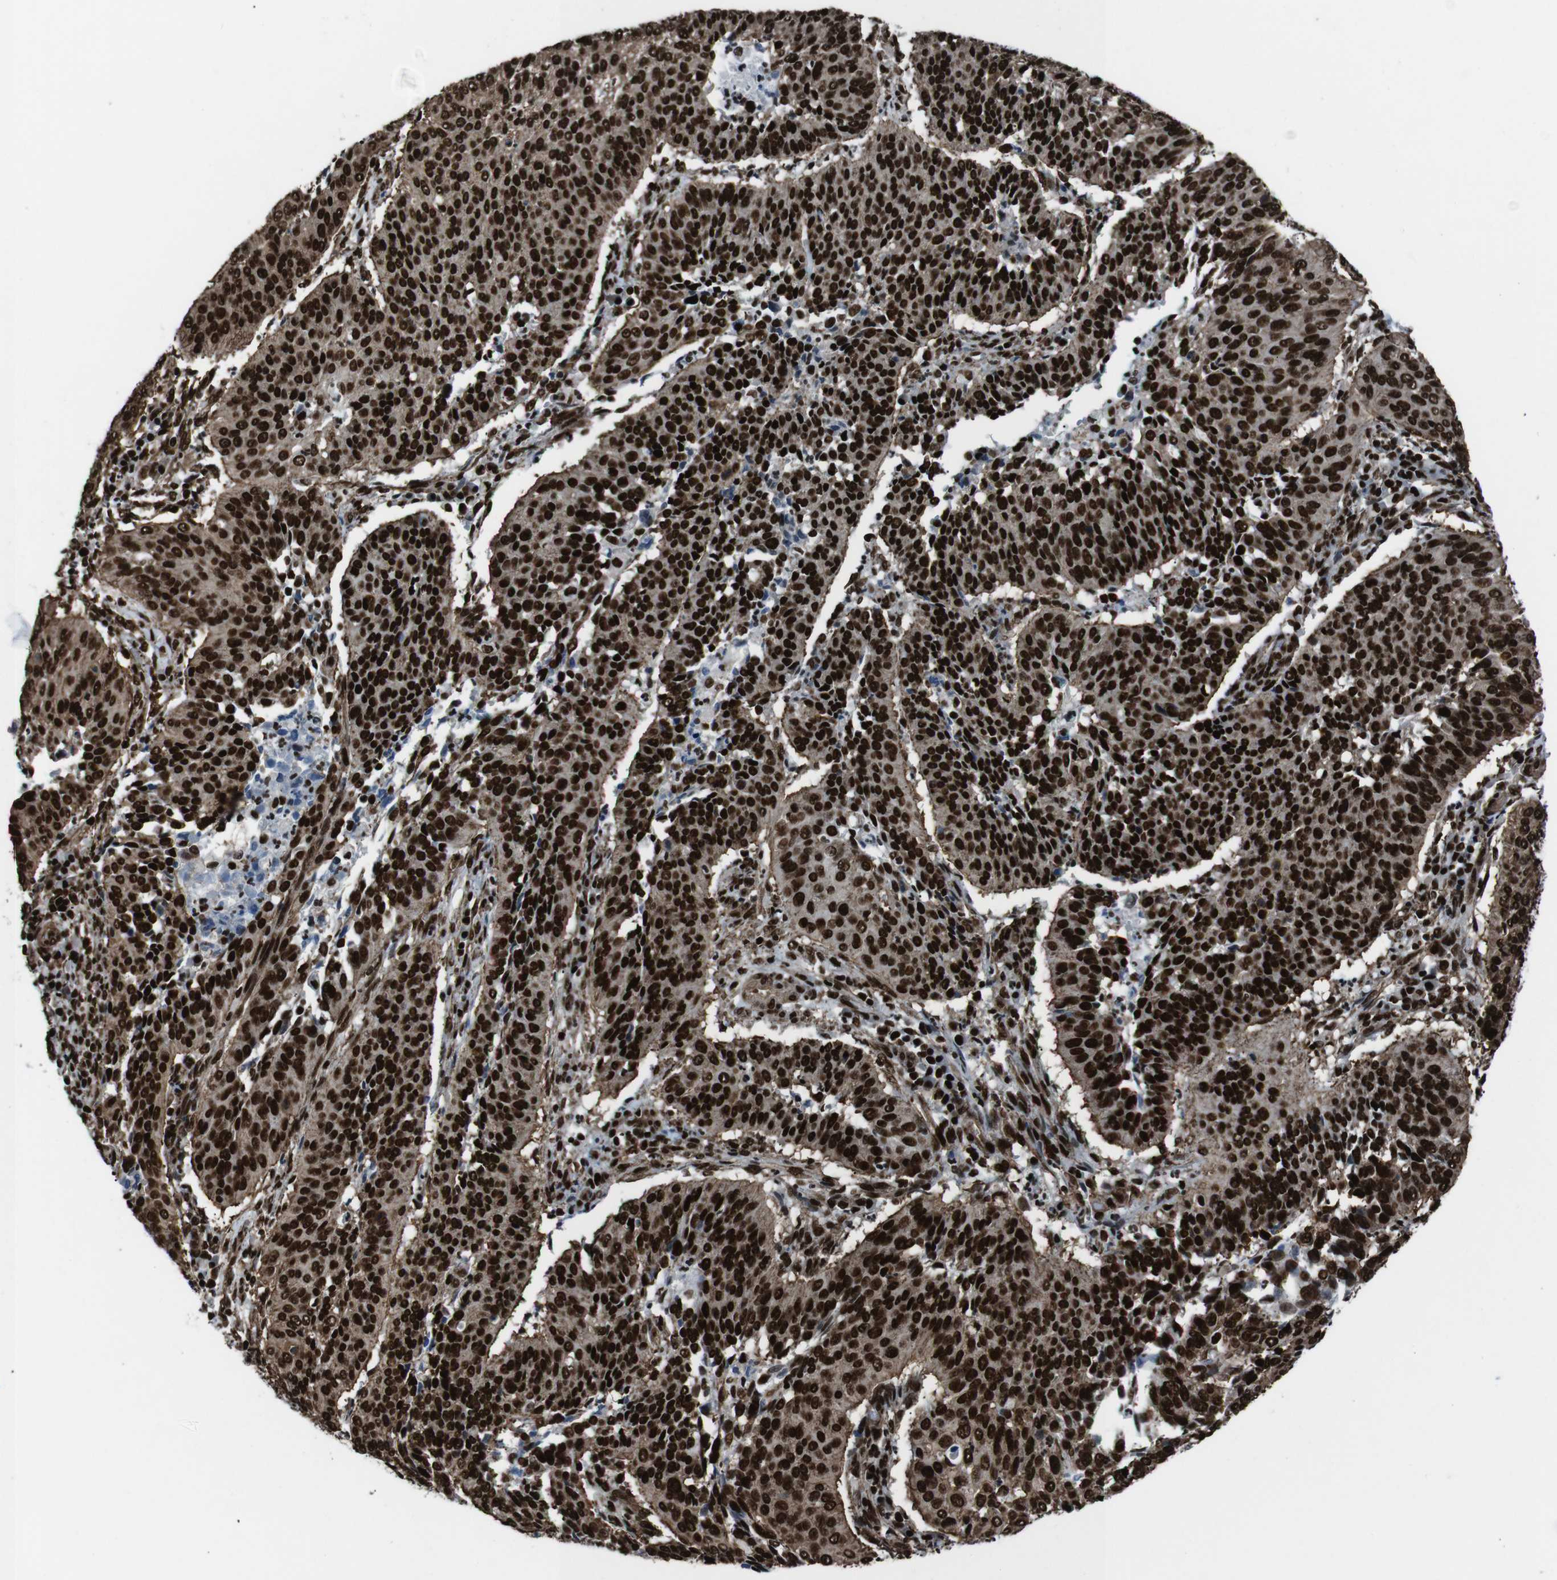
{"staining": {"intensity": "strong", "quantity": ">75%", "location": "cytoplasmic/membranous,nuclear"}, "tissue": "cervical cancer", "cell_type": "Tumor cells", "image_type": "cancer", "snomed": [{"axis": "morphology", "description": "Normal tissue, NOS"}, {"axis": "morphology", "description": "Squamous cell carcinoma, NOS"}, {"axis": "topography", "description": "Cervix"}], "caption": "IHC photomicrograph of cervical cancer (squamous cell carcinoma) stained for a protein (brown), which shows high levels of strong cytoplasmic/membranous and nuclear staining in about >75% of tumor cells.", "gene": "HNRNPU", "patient": {"sex": "female", "age": 39}}